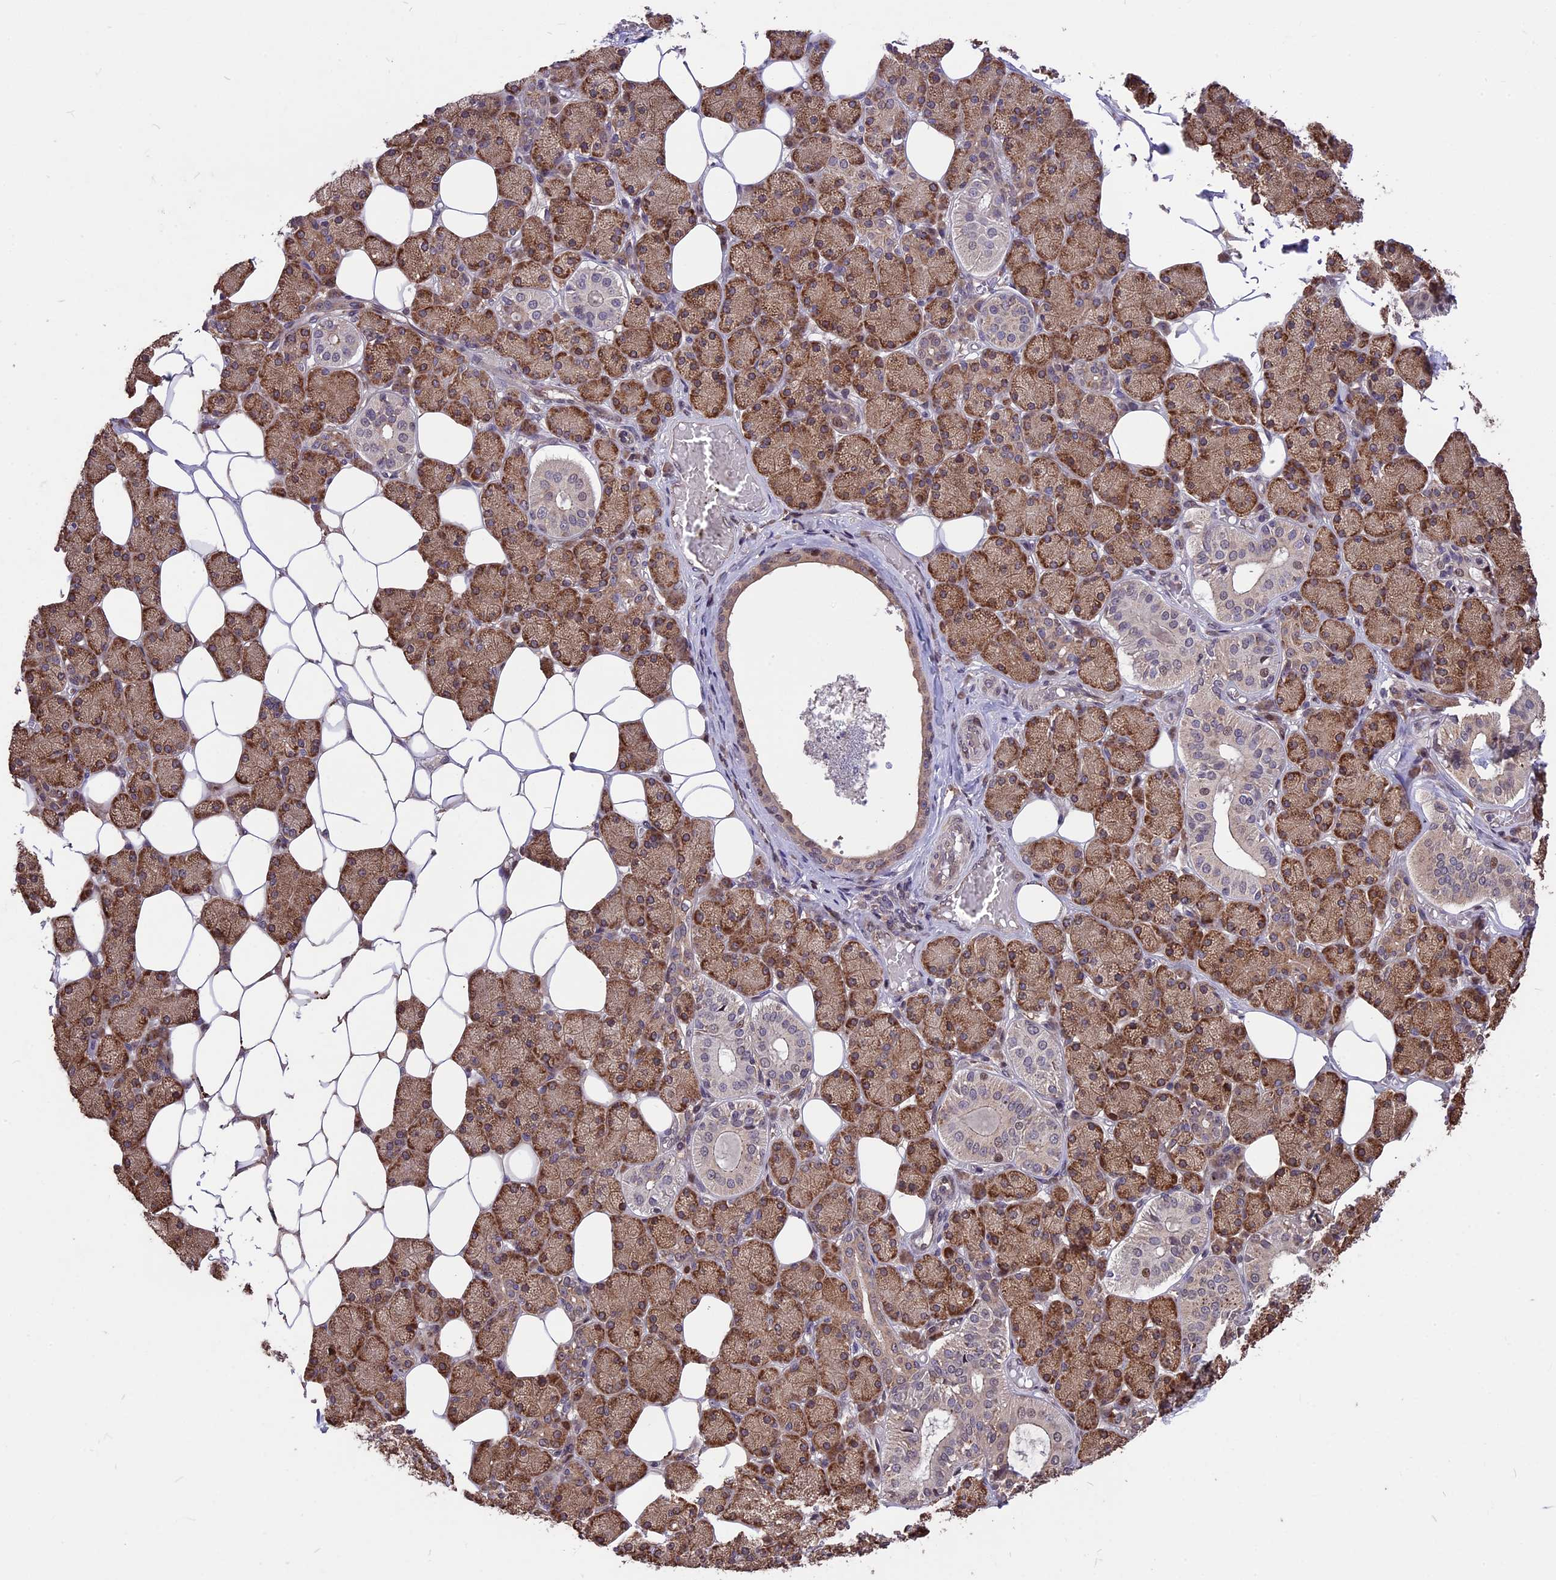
{"staining": {"intensity": "moderate", "quantity": ">75%", "location": "cytoplasmic/membranous,nuclear"}, "tissue": "salivary gland", "cell_type": "Glandular cells", "image_type": "normal", "snomed": [{"axis": "morphology", "description": "Normal tissue, NOS"}, {"axis": "topography", "description": "Salivary gland"}], "caption": "A brown stain labels moderate cytoplasmic/membranous,nuclear positivity of a protein in glandular cells of unremarkable human salivary gland. (Brightfield microscopy of DAB IHC at high magnification).", "gene": "ZNF598", "patient": {"sex": "female", "age": 33}}